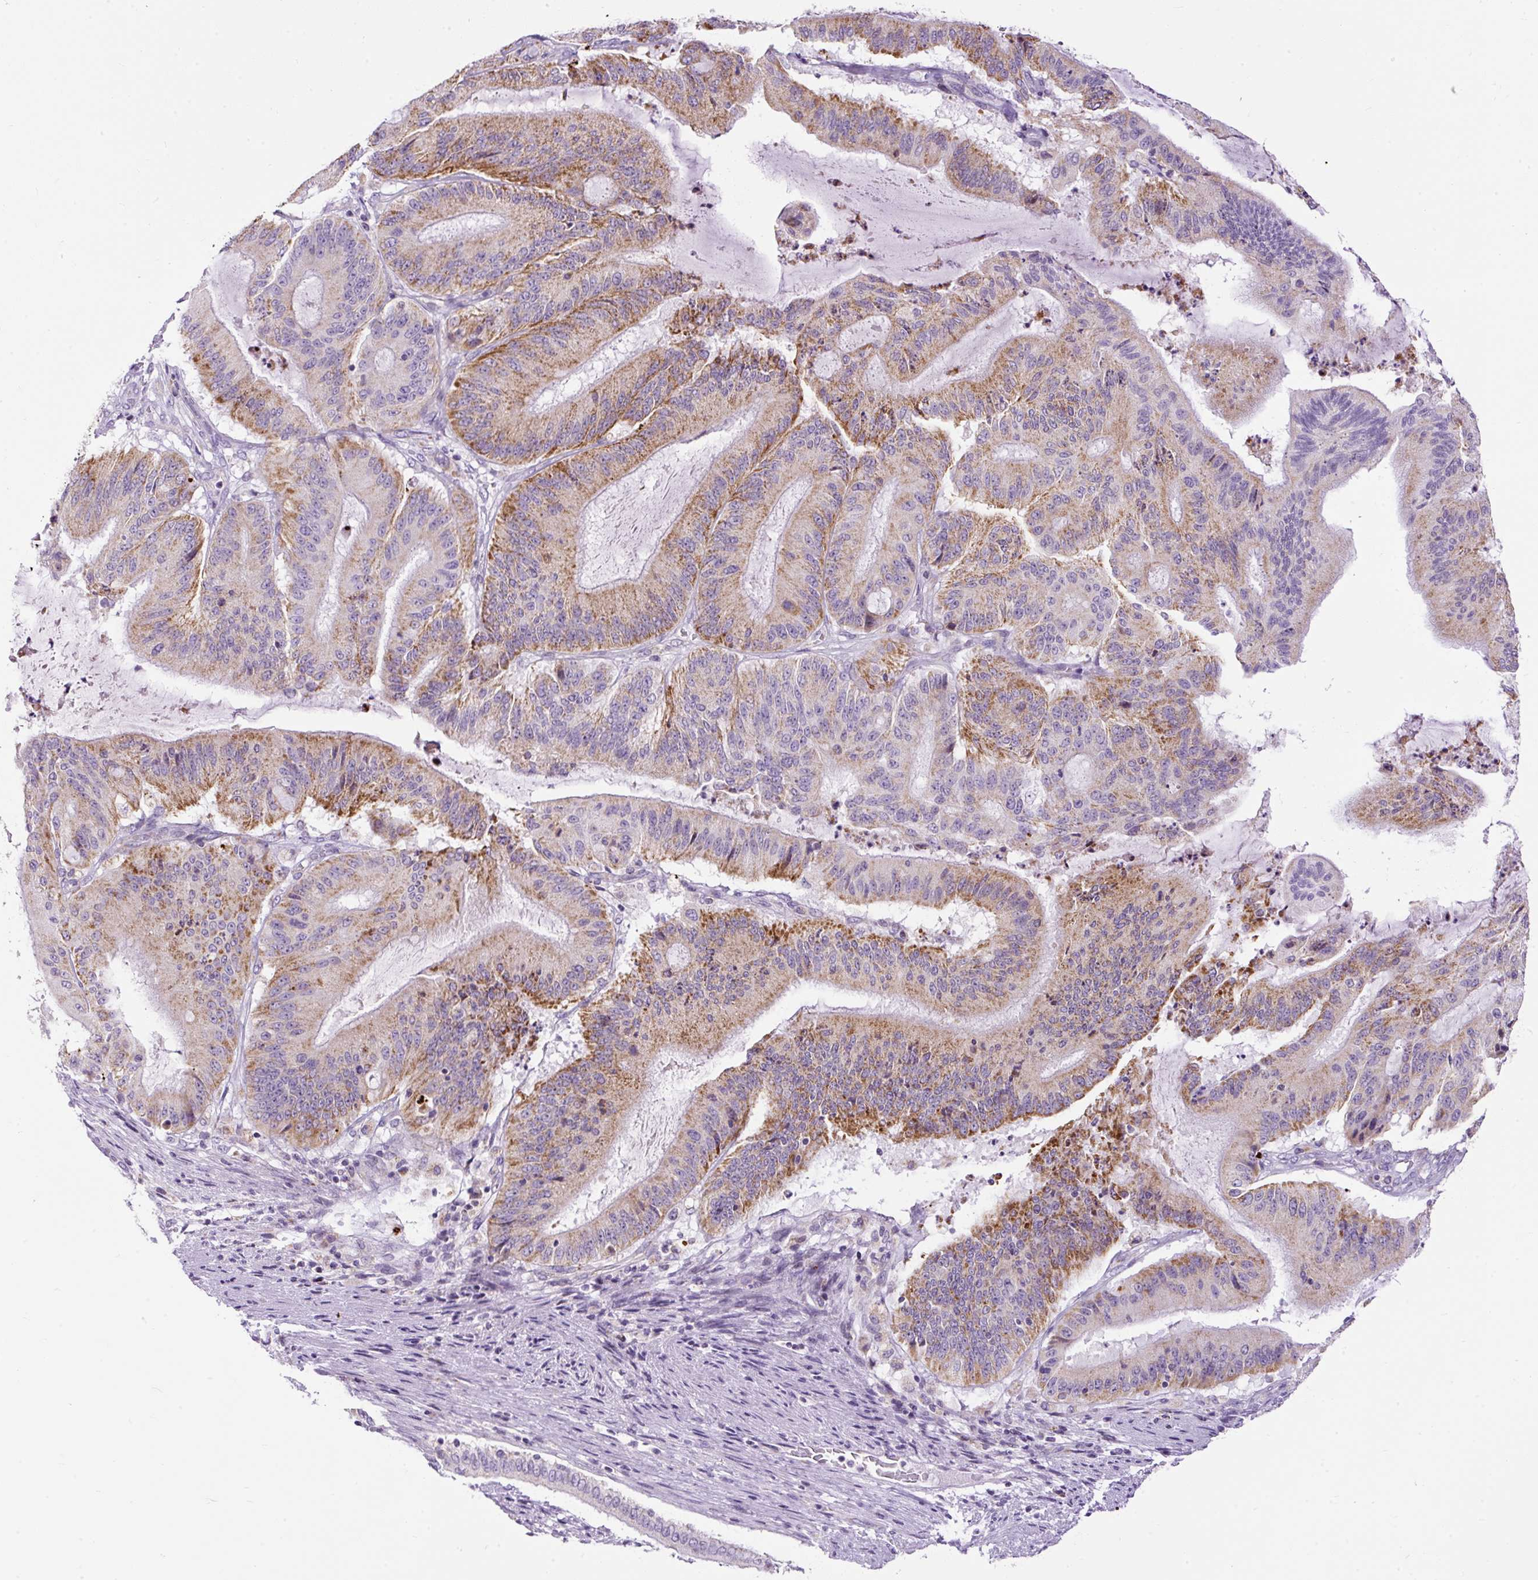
{"staining": {"intensity": "moderate", "quantity": "25%-75%", "location": "cytoplasmic/membranous"}, "tissue": "liver cancer", "cell_type": "Tumor cells", "image_type": "cancer", "snomed": [{"axis": "morphology", "description": "Normal tissue, NOS"}, {"axis": "morphology", "description": "Cholangiocarcinoma"}, {"axis": "topography", "description": "Liver"}, {"axis": "topography", "description": "Peripheral nerve tissue"}], "caption": "A brown stain highlights moderate cytoplasmic/membranous expression of a protein in human liver cholangiocarcinoma tumor cells.", "gene": "FMC1", "patient": {"sex": "female", "age": 73}}